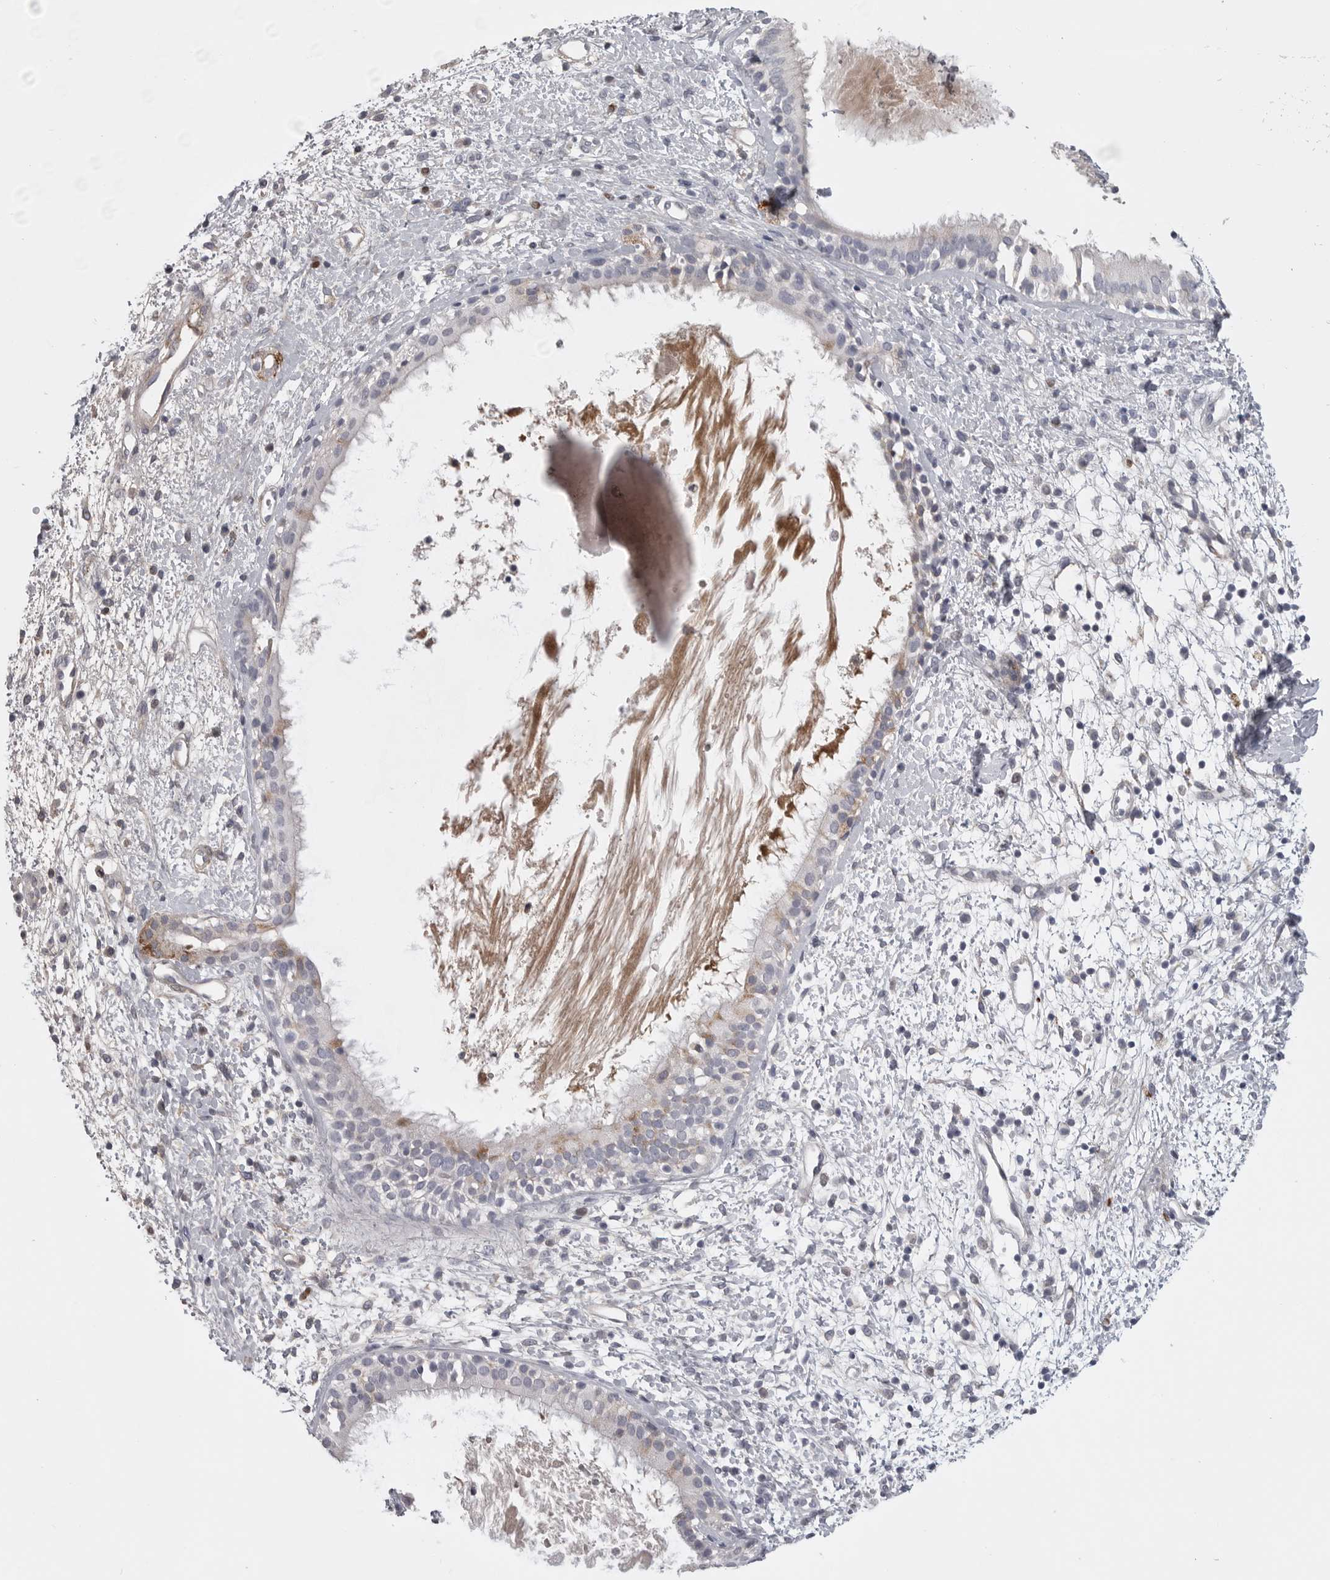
{"staining": {"intensity": "negative", "quantity": "none", "location": "none"}, "tissue": "nasopharynx", "cell_type": "Respiratory epithelial cells", "image_type": "normal", "snomed": [{"axis": "morphology", "description": "Normal tissue, NOS"}, {"axis": "topography", "description": "Nasopharynx"}], "caption": "Immunohistochemistry (IHC) histopathology image of benign nasopharynx: nasopharynx stained with DAB displays no significant protein positivity in respiratory epithelial cells. Nuclei are stained in blue.", "gene": "SERPING1", "patient": {"sex": "male", "age": 22}}